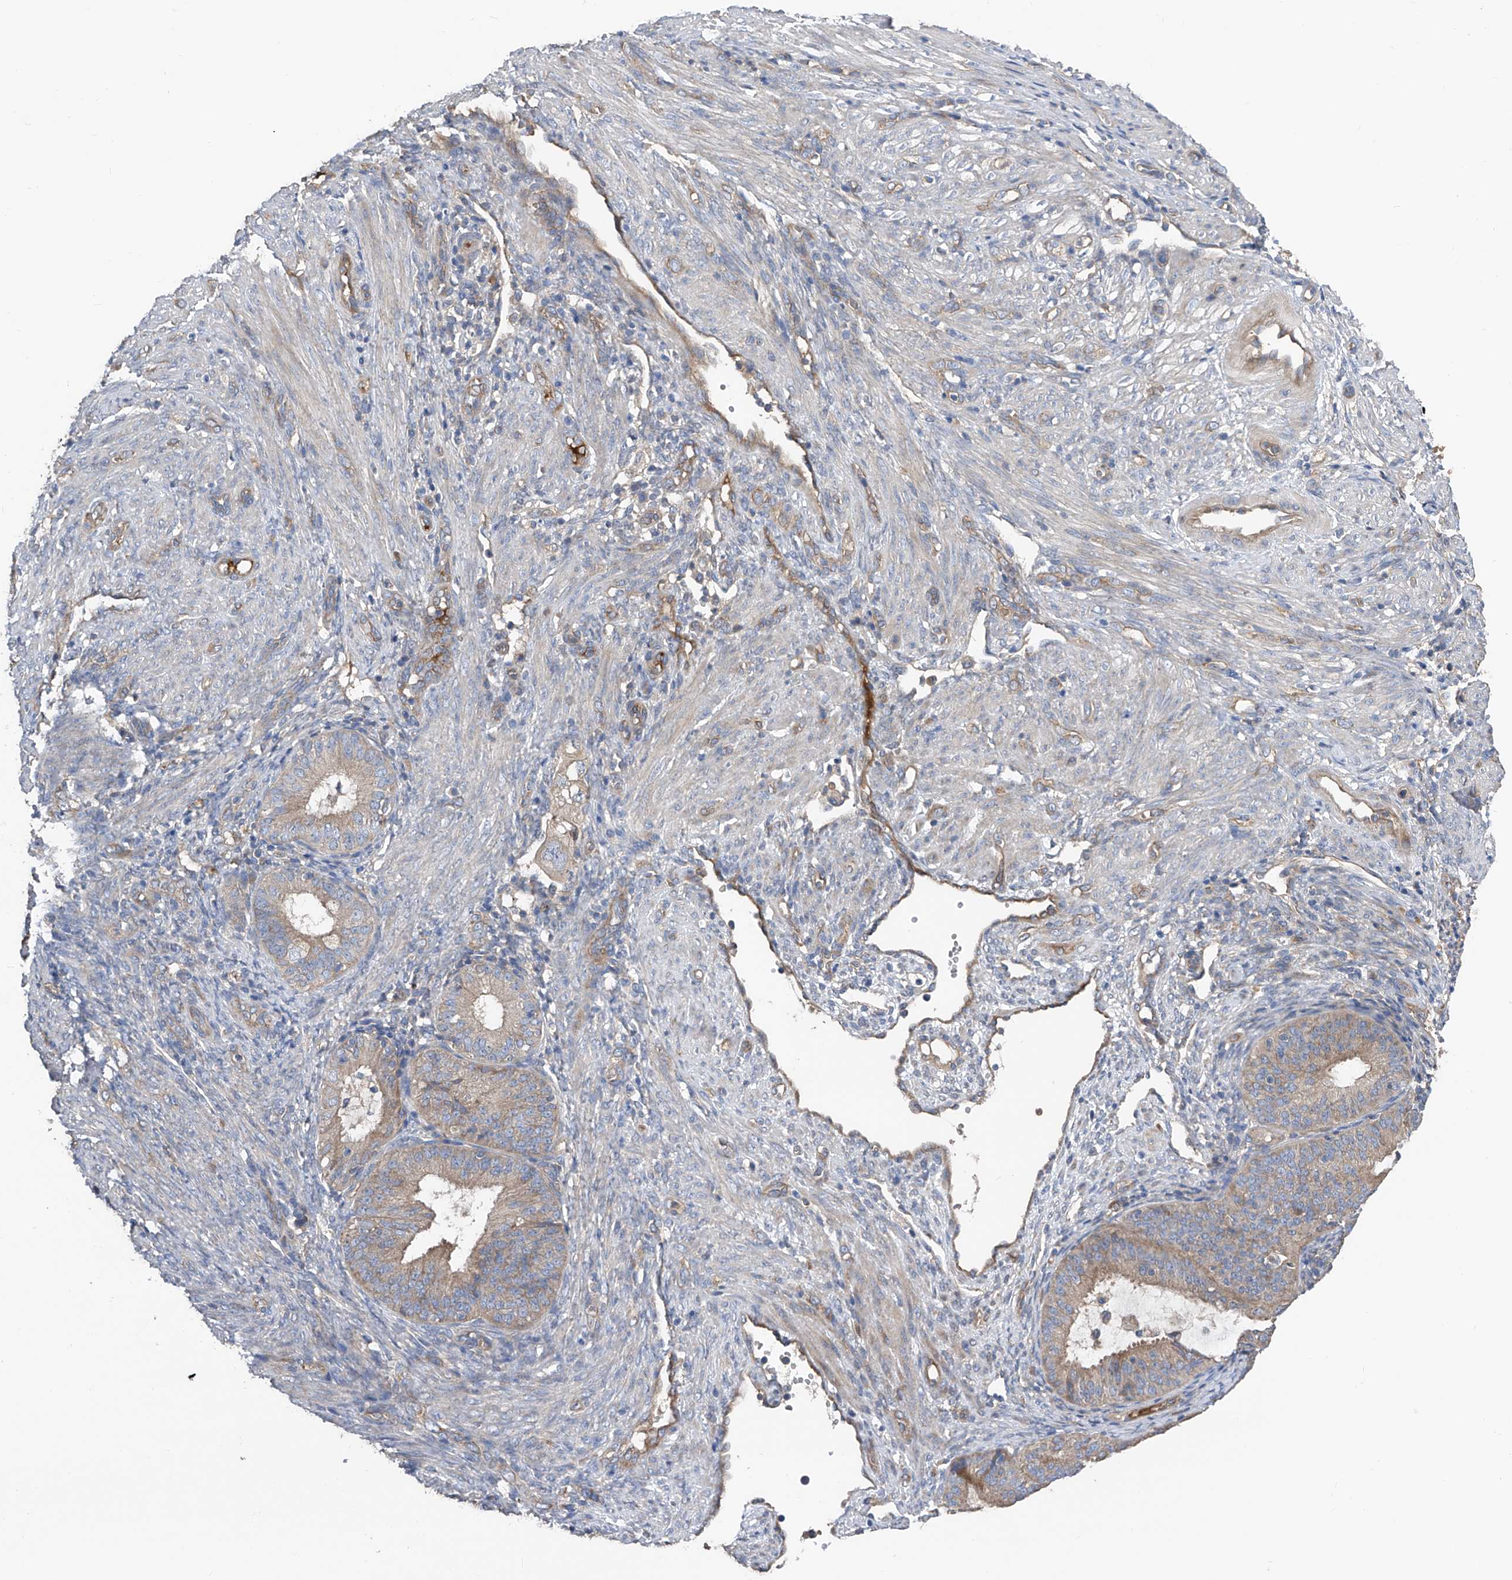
{"staining": {"intensity": "weak", "quantity": "25%-75%", "location": "cytoplasmic/membranous"}, "tissue": "endometrial cancer", "cell_type": "Tumor cells", "image_type": "cancer", "snomed": [{"axis": "morphology", "description": "Adenocarcinoma, NOS"}, {"axis": "topography", "description": "Endometrium"}], "caption": "Protein staining of endometrial cancer (adenocarcinoma) tissue displays weak cytoplasmic/membranous staining in about 25%-75% of tumor cells.", "gene": "PTK2", "patient": {"sex": "female", "age": 51}}